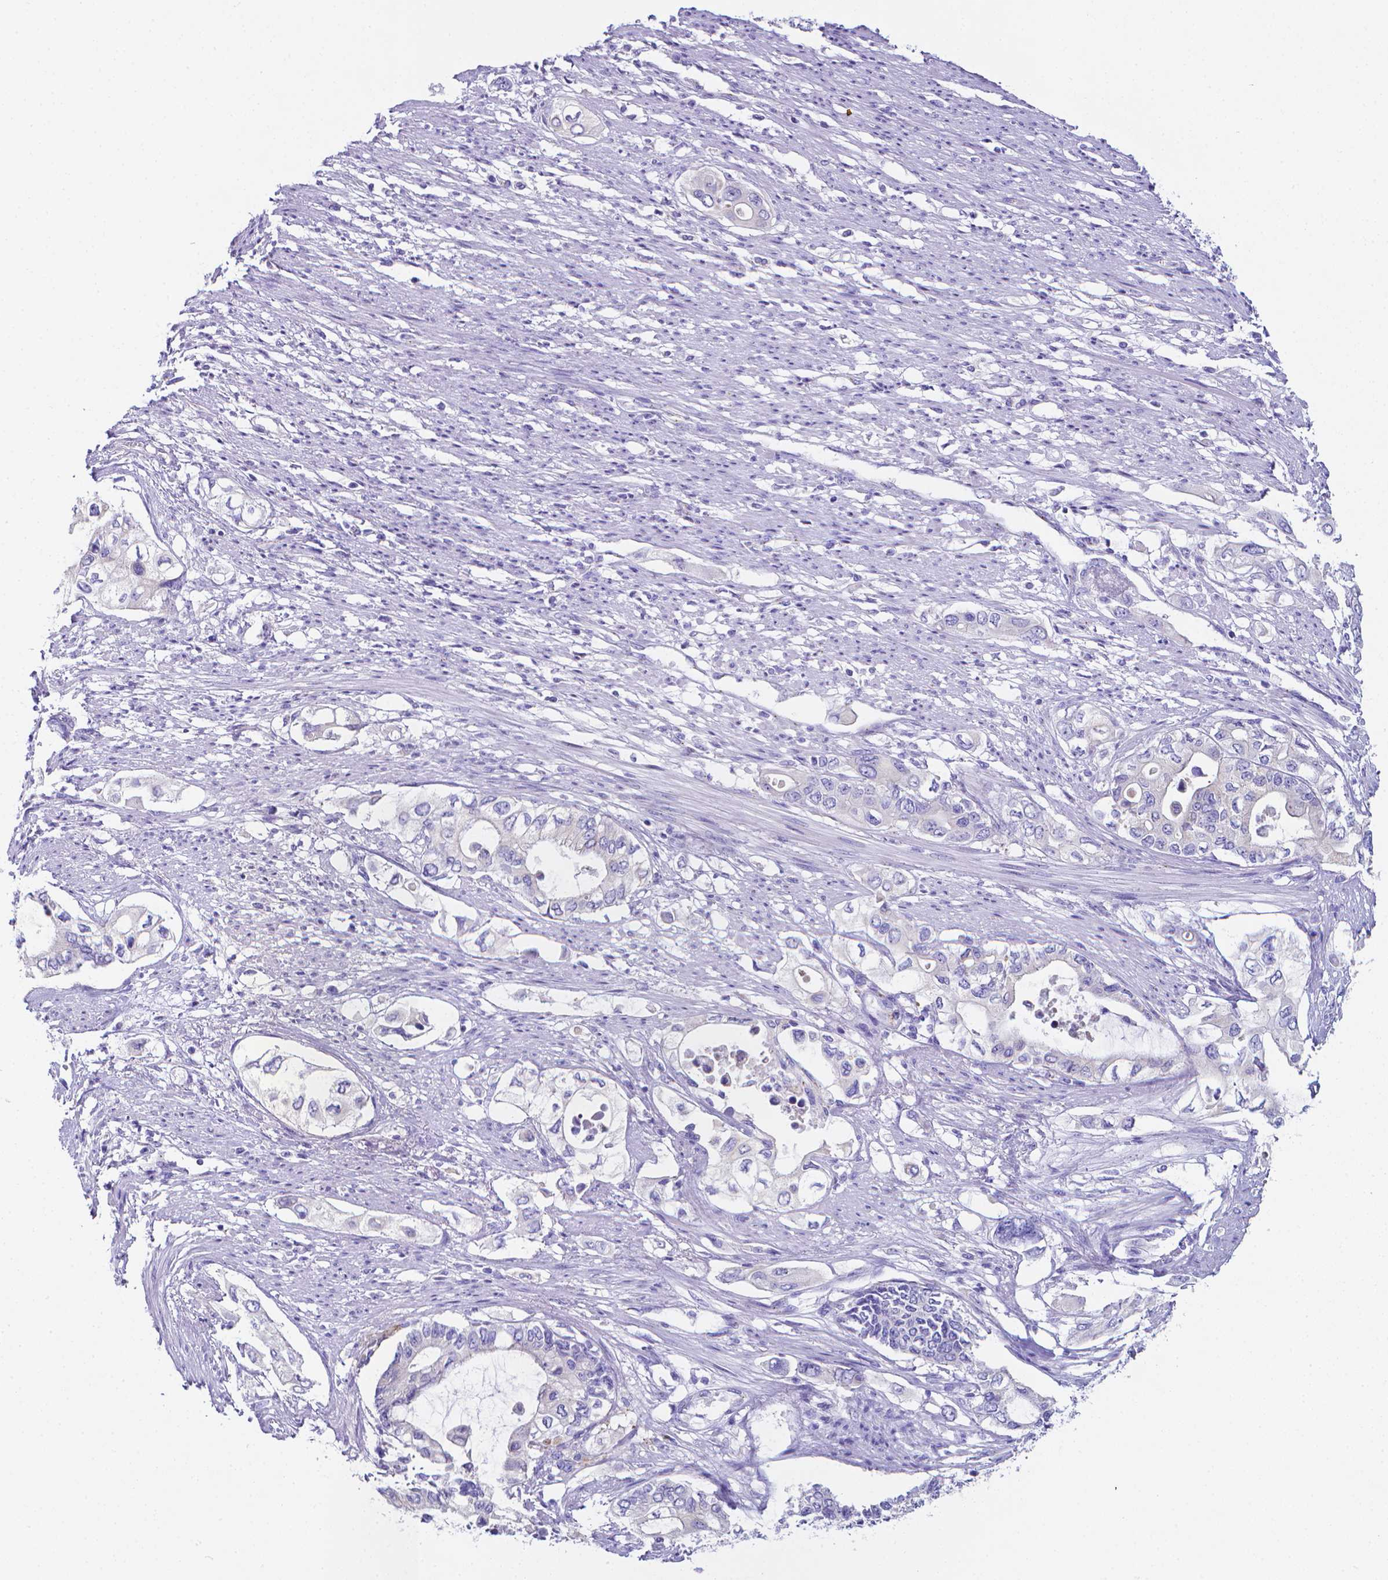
{"staining": {"intensity": "negative", "quantity": "none", "location": "none"}, "tissue": "pancreatic cancer", "cell_type": "Tumor cells", "image_type": "cancer", "snomed": [{"axis": "morphology", "description": "Adenocarcinoma, NOS"}, {"axis": "topography", "description": "Pancreas"}], "caption": "This image is of pancreatic cancer (adenocarcinoma) stained with immunohistochemistry (IHC) to label a protein in brown with the nuclei are counter-stained blue. There is no positivity in tumor cells.", "gene": "LRRC73", "patient": {"sex": "female", "age": 63}}